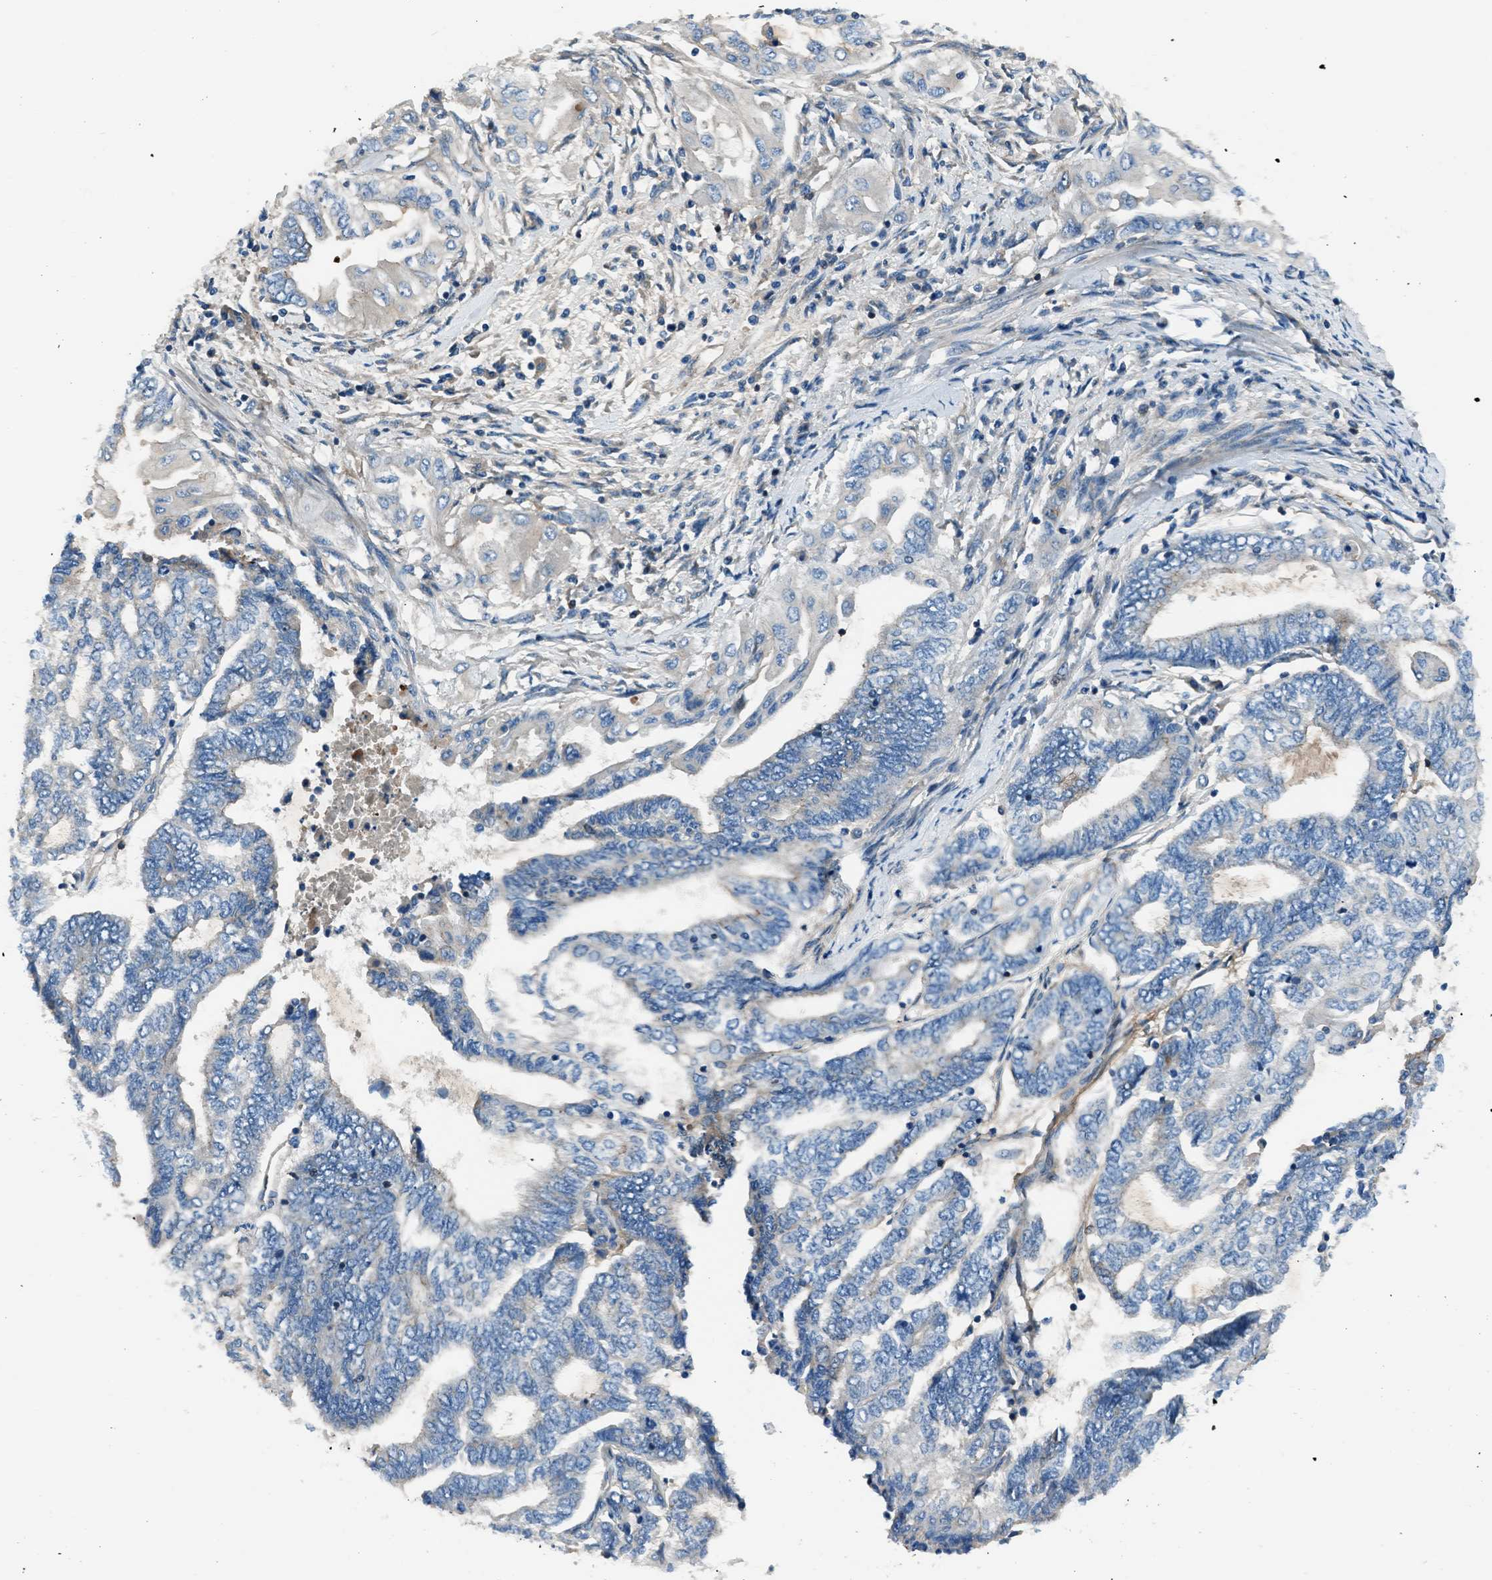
{"staining": {"intensity": "negative", "quantity": "none", "location": "none"}, "tissue": "endometrial cancer", "cell_type": "Tumor cells", "image_type": "cancer", "snomed": [{"axis": "morphology", "description": "Adenocarcinoma, NOS"}, {"axis": "topography", "description": "Uterus"}, {"axis": "topography", "description": "Endometrium"}], "caption": "A photomicrograph of human endometrial cancer (adenocarcinoma) is negative for staining in tumor cells.", "gene": "SLC38A6", "patient": {"sex": "female", "age": 70}}